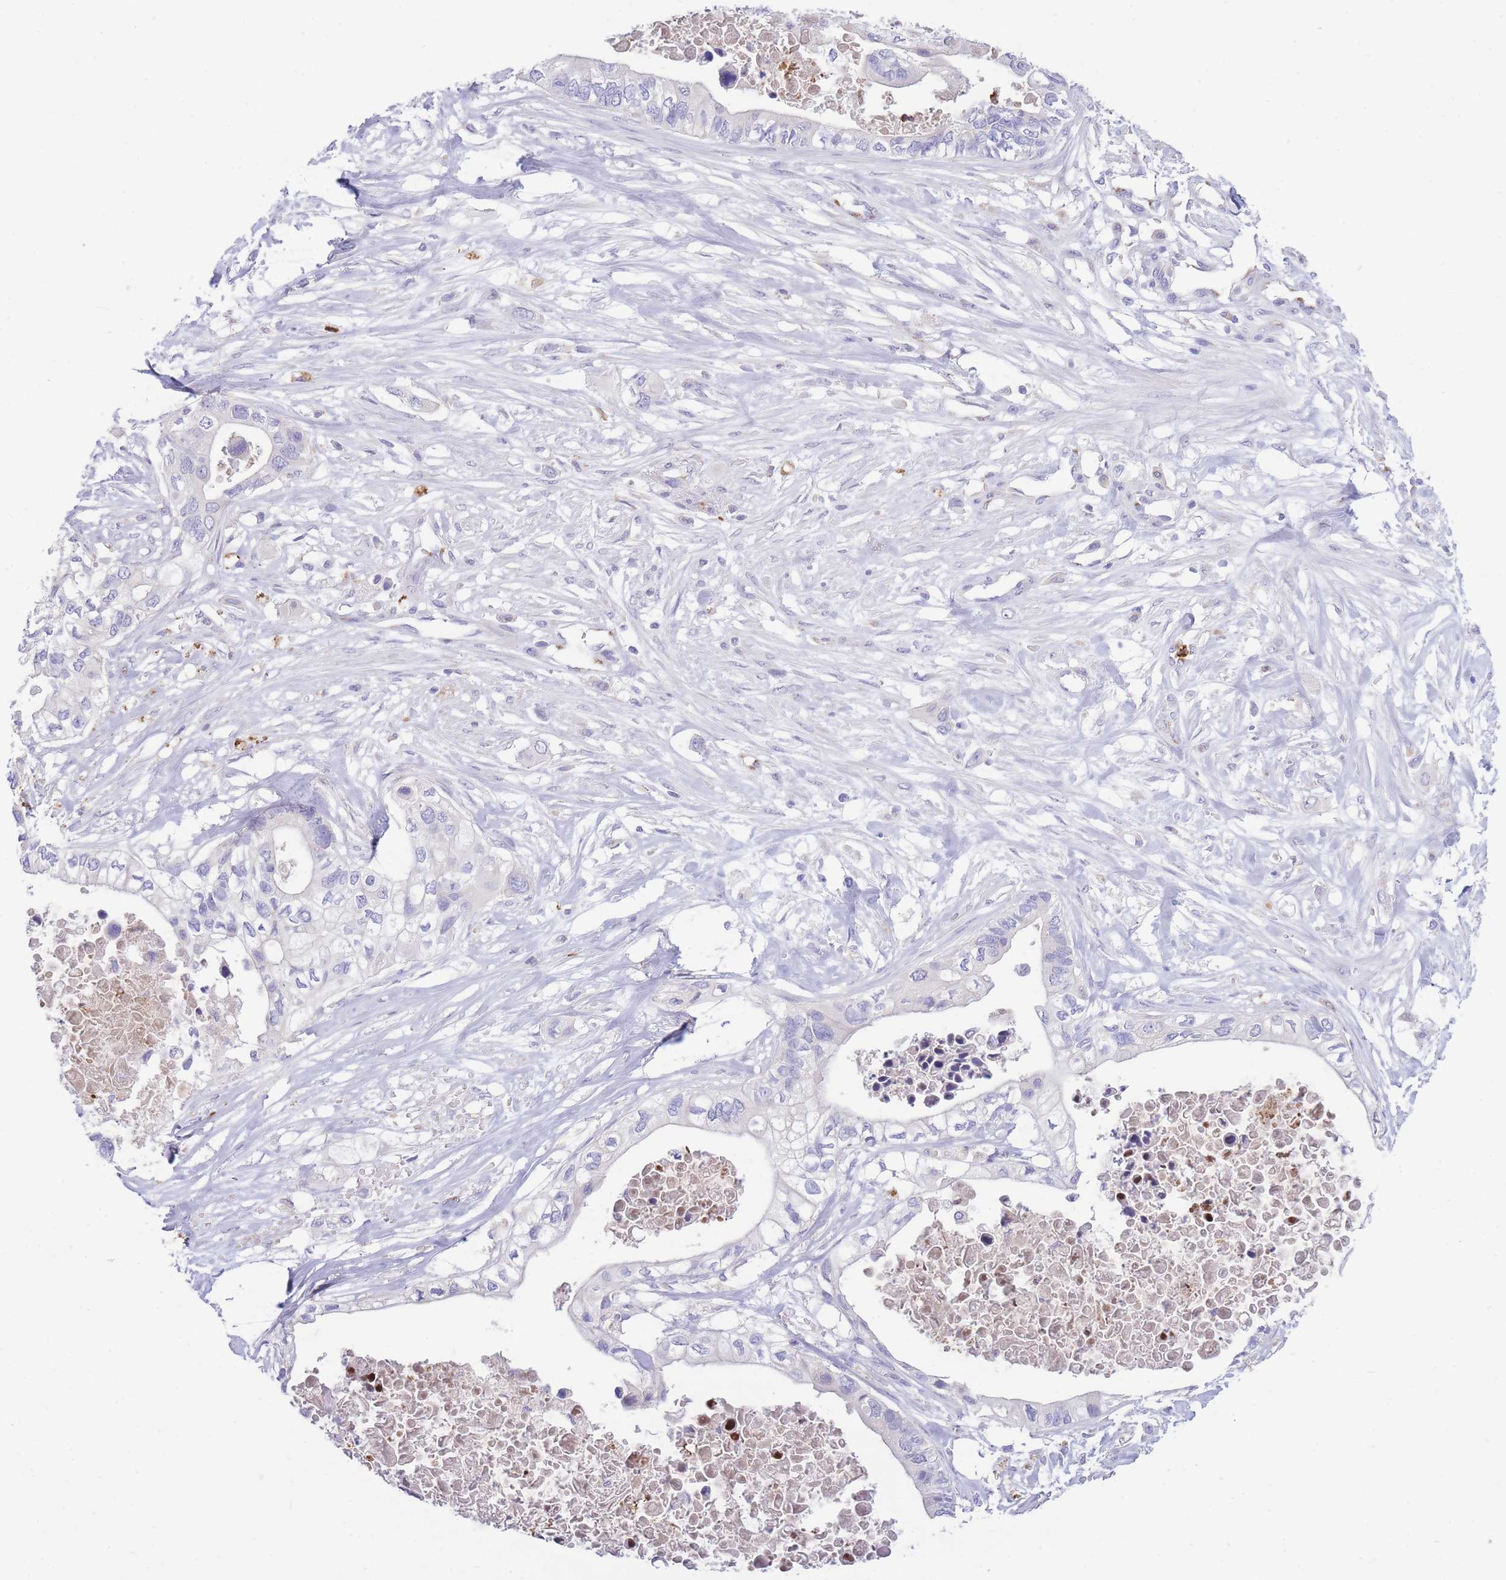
{"staining": {"intensity": "negative", "quantity": "none", "location": "none"}, "tissue": "pancreatic cancer", "cell_type": "Tumor cells", "image_type": "cancer", "snomed": [{"axis": "morphology", "description": "Adenocarcinoma, NOS"}, {"axis": "topography", "description": "Pancreas"}], "caption": "Human pancreatic cancer (adenocarcinoma) stained for a protein using immunohistochemistry demonstrates no staining in tumor cells.", "gene": "CENPM", "patient": {"sex": "female", "age": 63}}